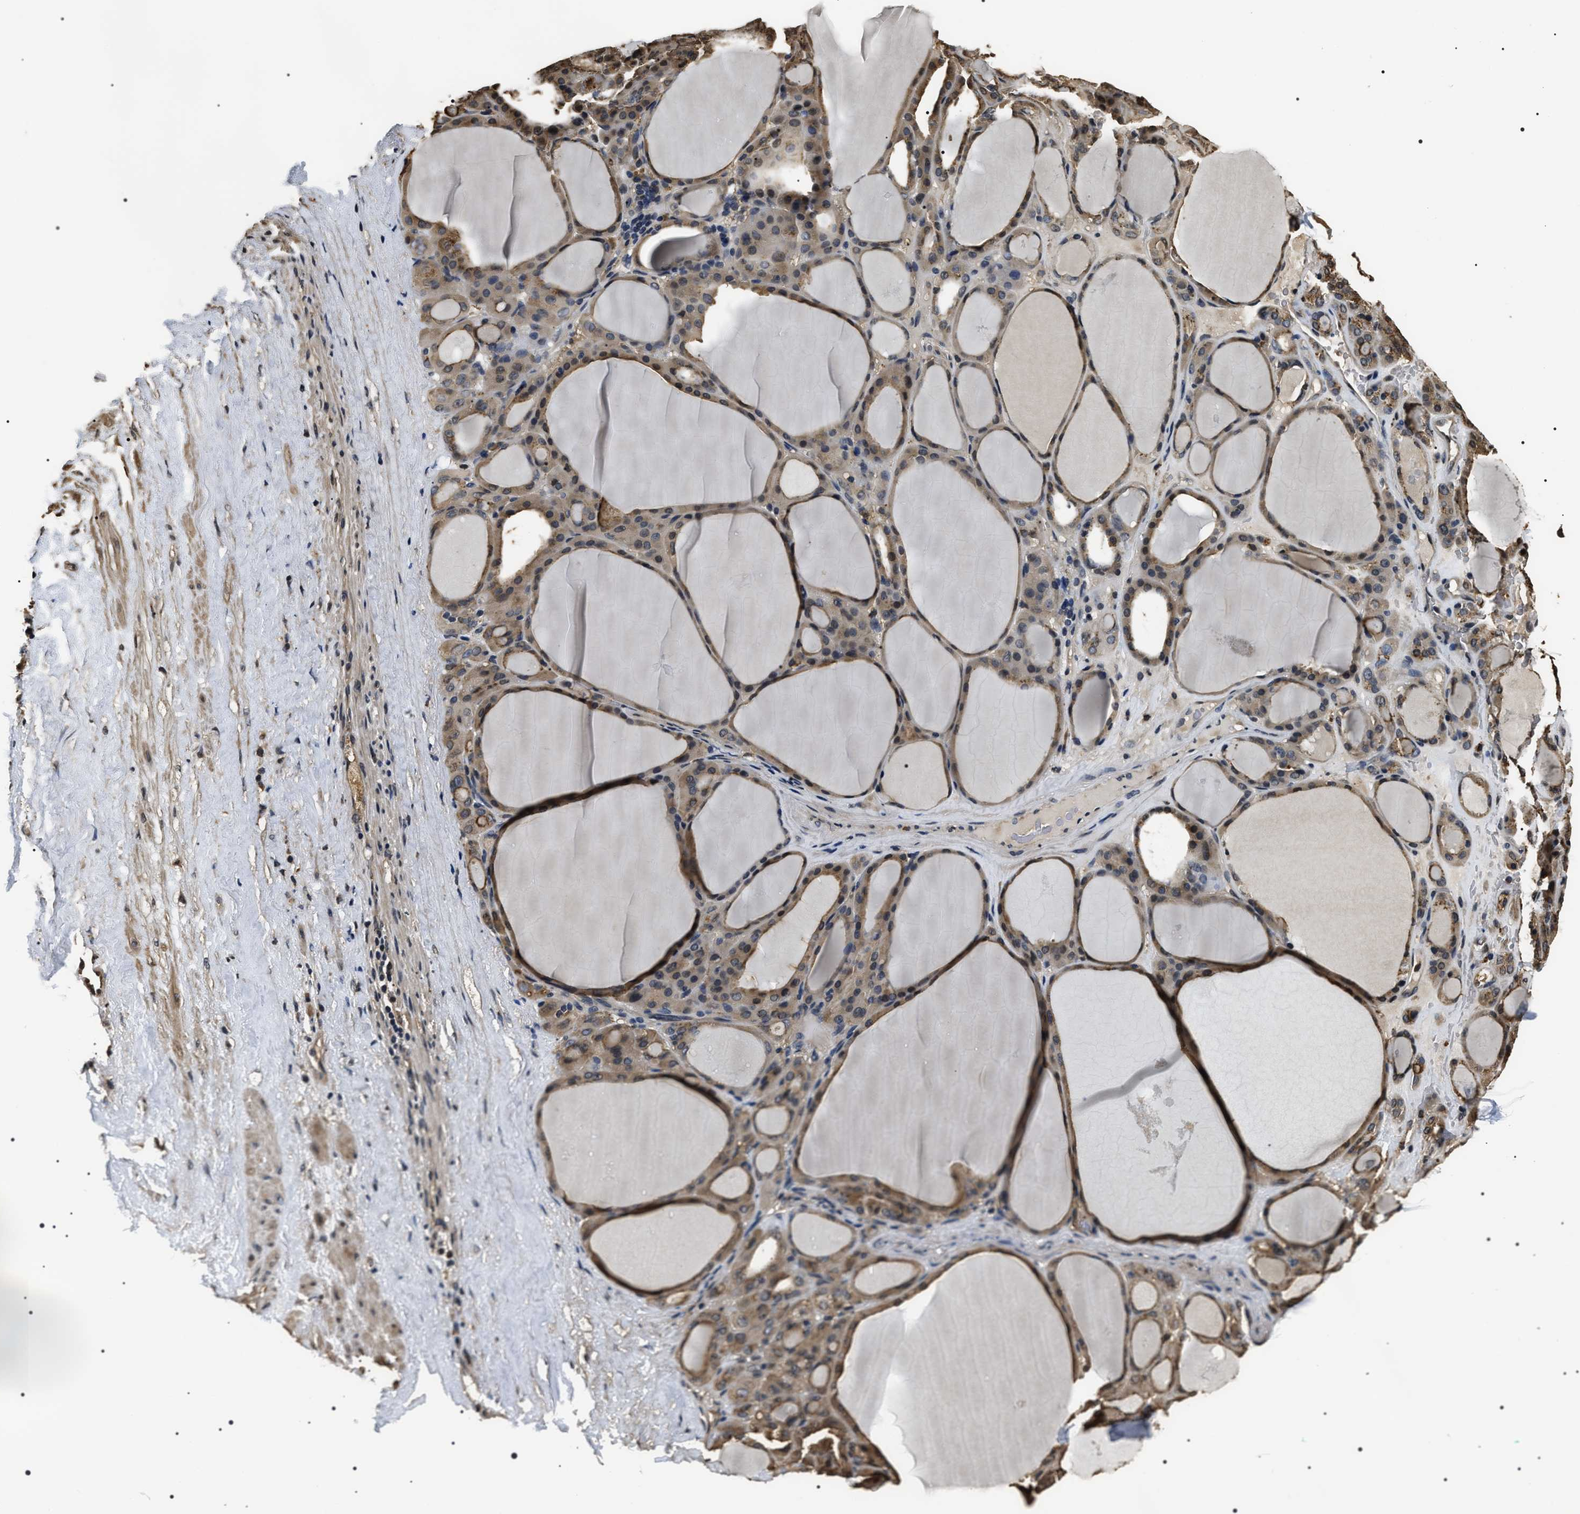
{"staining": {"intensity": "moderate", "quantity": ">75%", "location": "cytoplasmic/membranous,nuclear"}, "tissue": "thyroid gland", "cell_type": "Glandular cells", "image_type": "normal", "snomed": [{"axis": "morphology", "description": "Normal tissue, NOS"}, {"axis": "morphology", "description": "Carcinoma, NOS"}, {"axis": "topography", "description": "Thyroid gland"}], "caption": "Normal thyroid gland demonstrates moderate cytoplasmic/membranous,nuclear expression in approximately >75% of glandular cells.", "gene": "ARHGAP22", "patient": {"sex": "female", "age": 86}}